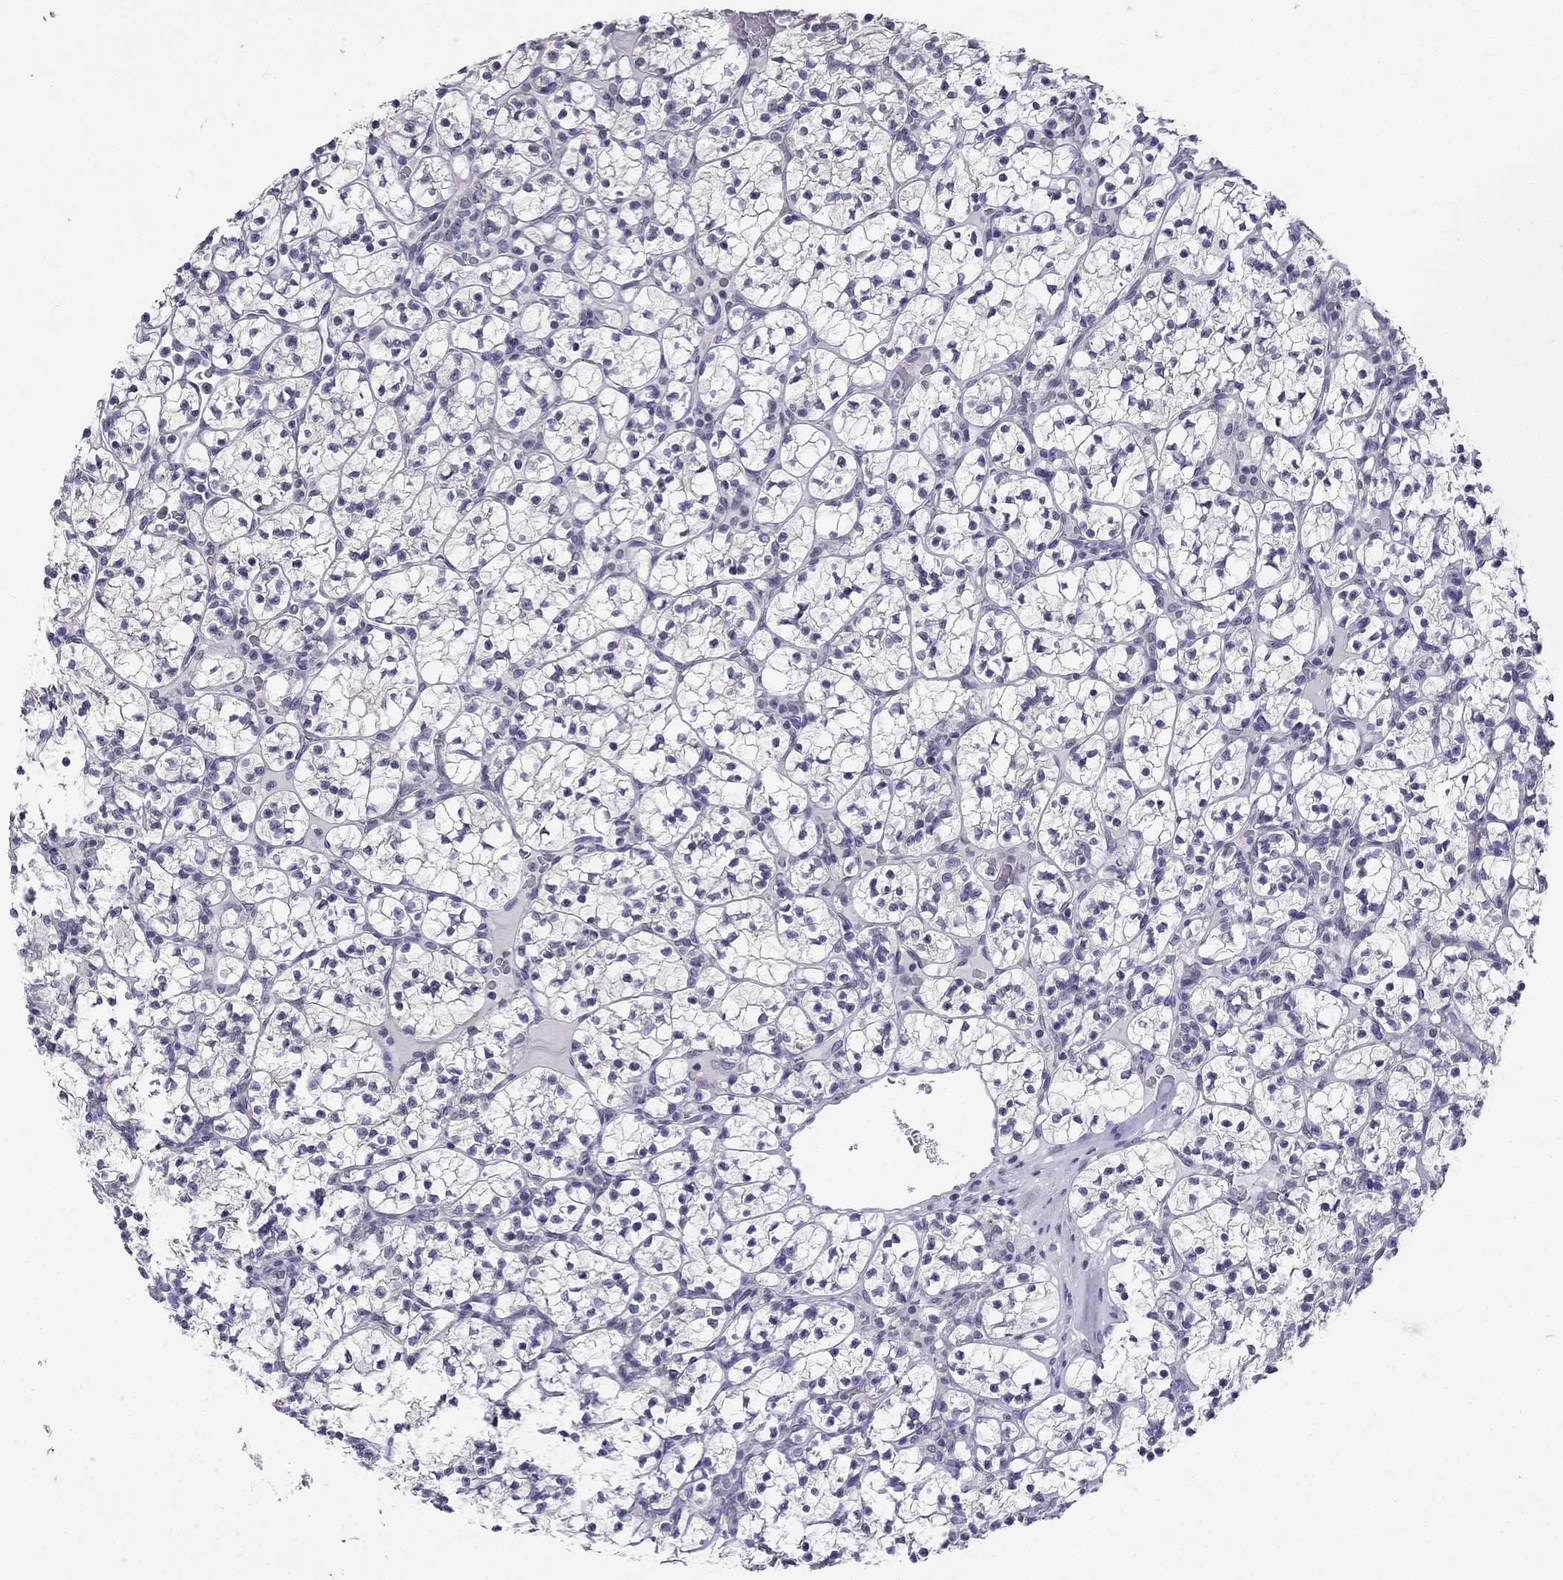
{"staining": {"intensity": "negative", "quantity": "none", "location": "none"}, "tissue": "renal cancer", "cell_type": "Tumor cells", "image_type": "cancer", "snomed": [{"axis": "morphology", "description": "Adenocarcinoma, NOS"}, {"axis": "topography", "description": "Kidney"}], "caption": "The immunohistochemistry (IHC) histopathology image has no significant staining in tumor cells of renal adenocarcinoma tissue.", "gene": "C5orf49", "patient": {"sex": "female", "age": 89}}